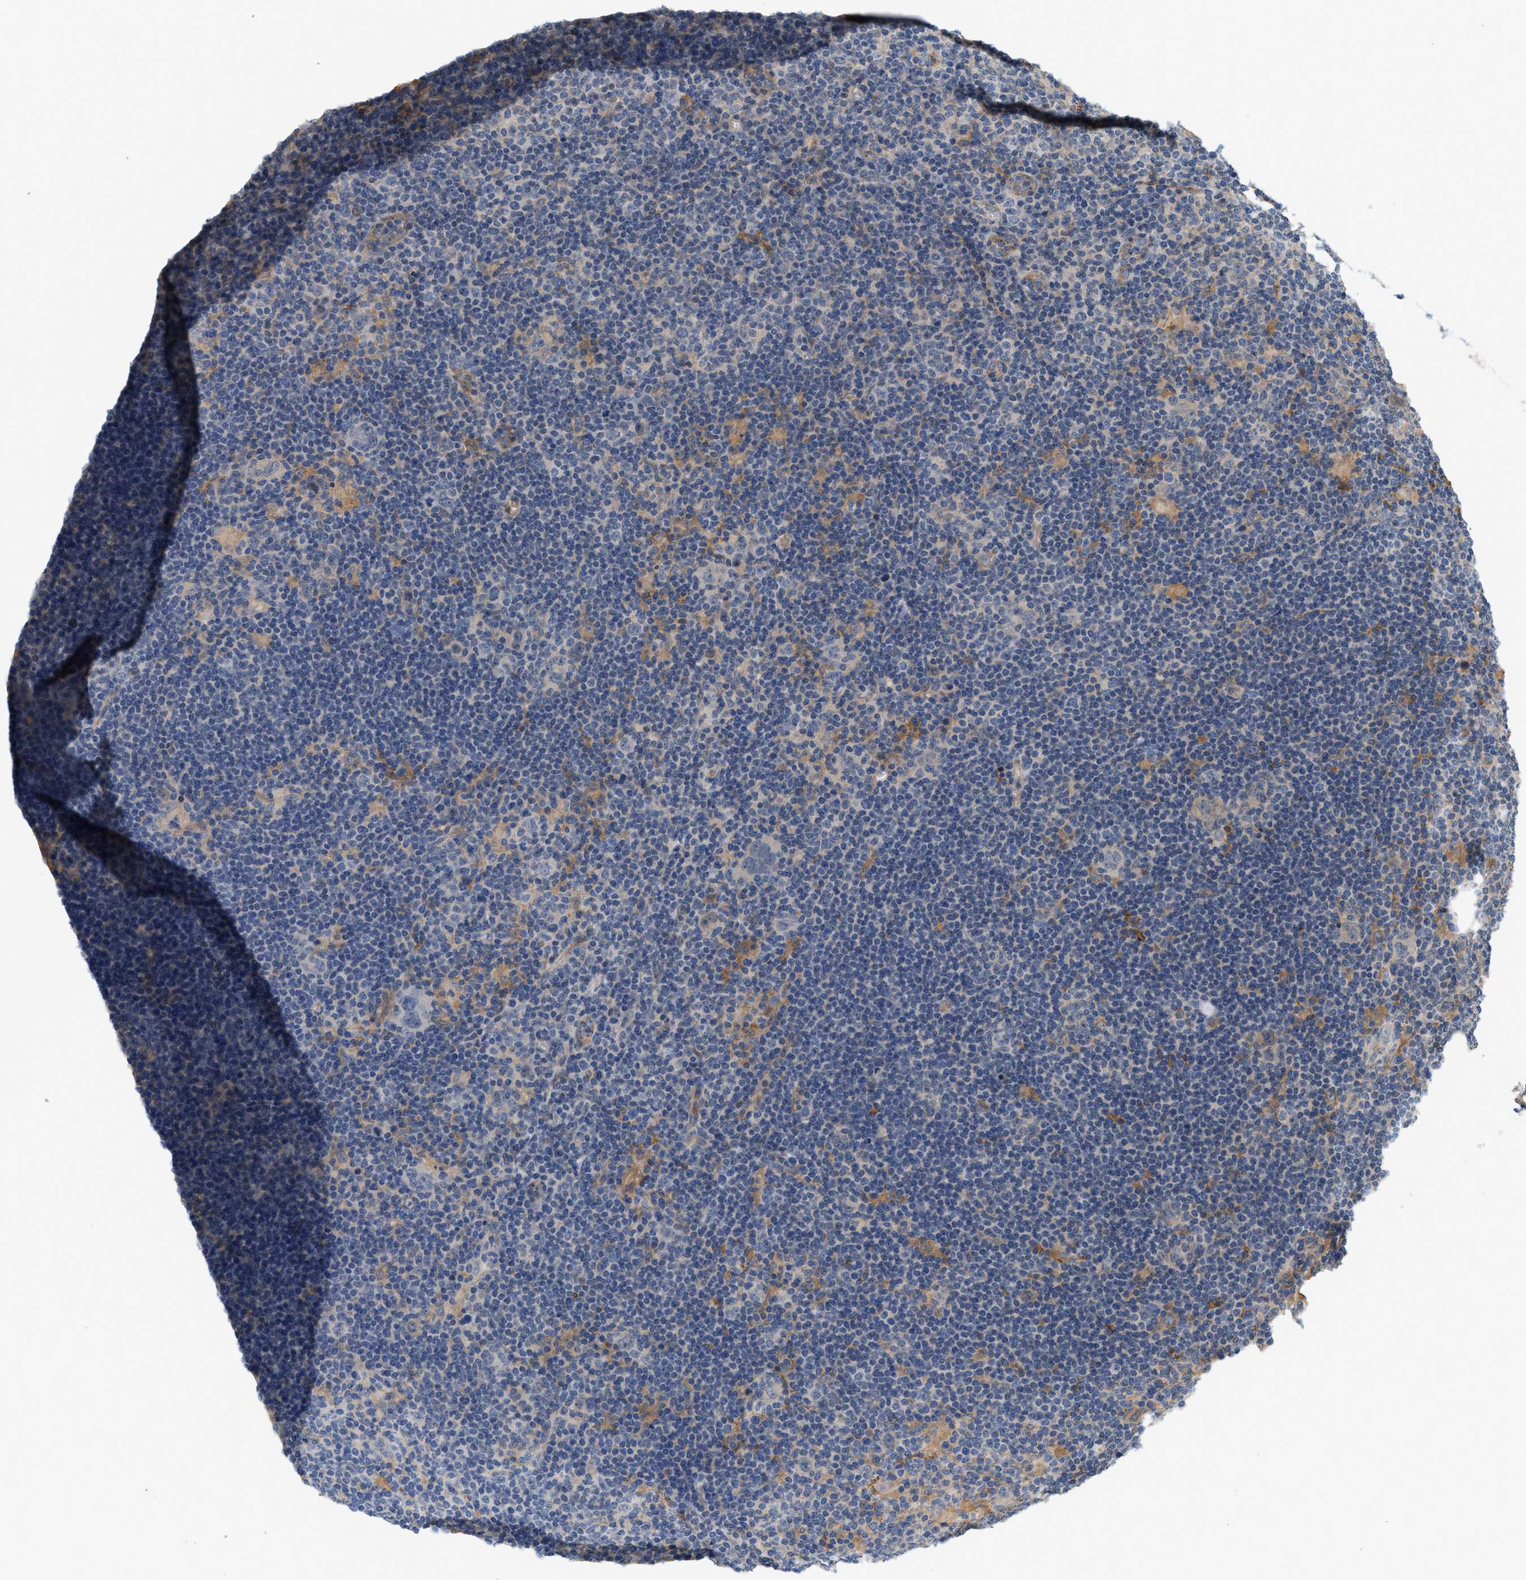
{"staining": {"intensity": "weak", "quantity": "<25%", "location": "cytoplasmic/membranous"}, "tissue": "lymphoma", "cell_type": "Tumor cells", "image_type": "cancer", "snomed": [{"axis": "morphology", "description": "Hodgkin's disease, NOS"}, {"axis": "topography", "description": "Lymph node"}], "caption": "DAB (3,3'-diaminobenzidine) immunohistochemical staining of lymphoma exhibits no significant positivity in tumor cells.", "gene": "CTXN1", "patient": {"sex": "female", "age": 57}}